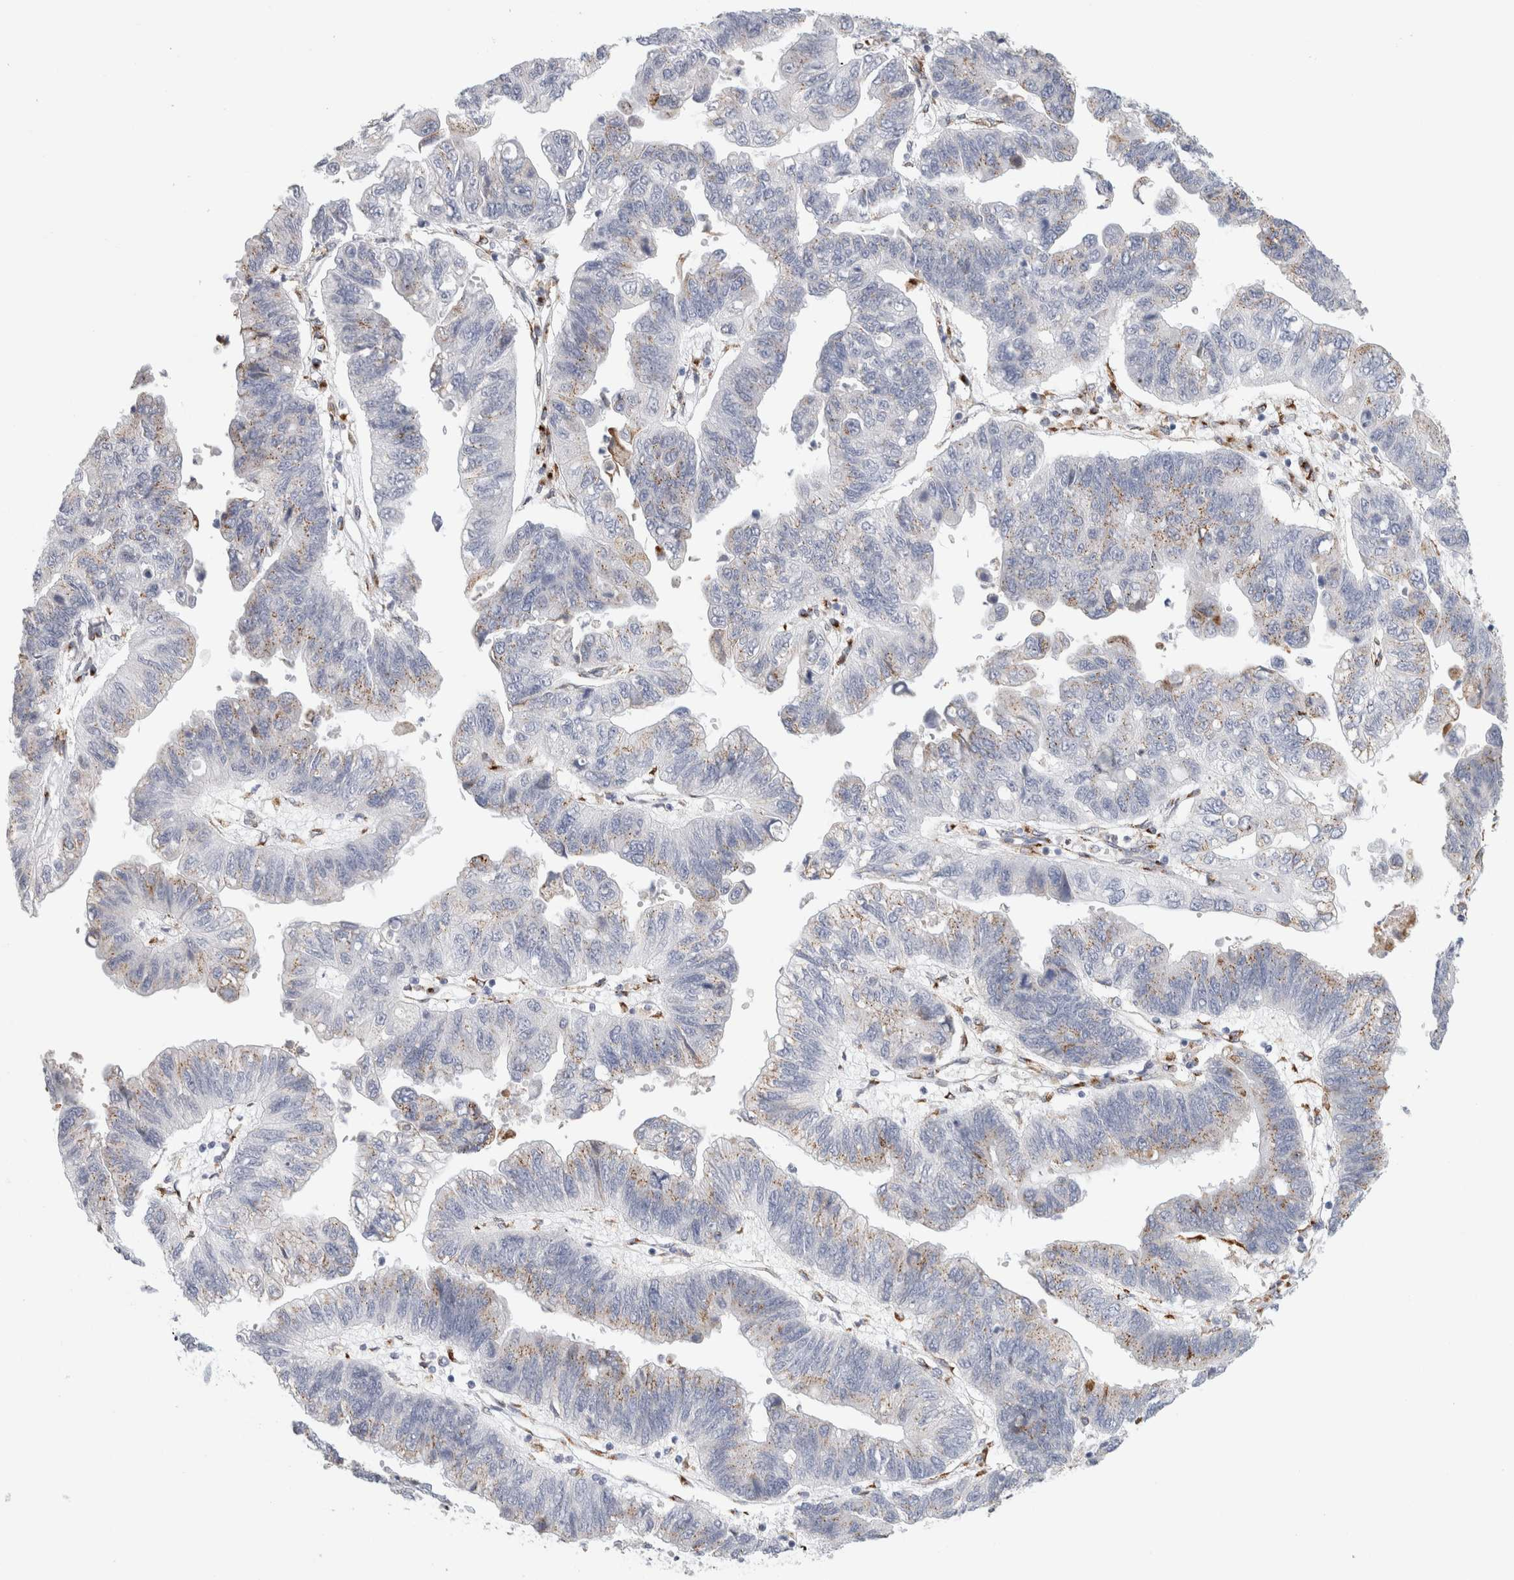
{"staining": {"intensity": "weak", "quantity": "25%-75%", "location": "cytoplasmic/membranous"}, "tissue": "stomach cancer", "cell_type": "Tumor cells", "image_type": "cancer", "snomed": [{"axis": "morphology", "description": "Adenocarcinoma, NOS"}, {"axis": "topography", "description": "Stomach"}], "caption": "Immunohistochemistry image of stomach cancer stained for a protein (brown), which exhibits low levels of weak cytoplasmic/membranous expression in about 25%-75% of tumor cells.", "gene": "MCFD2", "patient": {"sex": "male", "age": 59}}